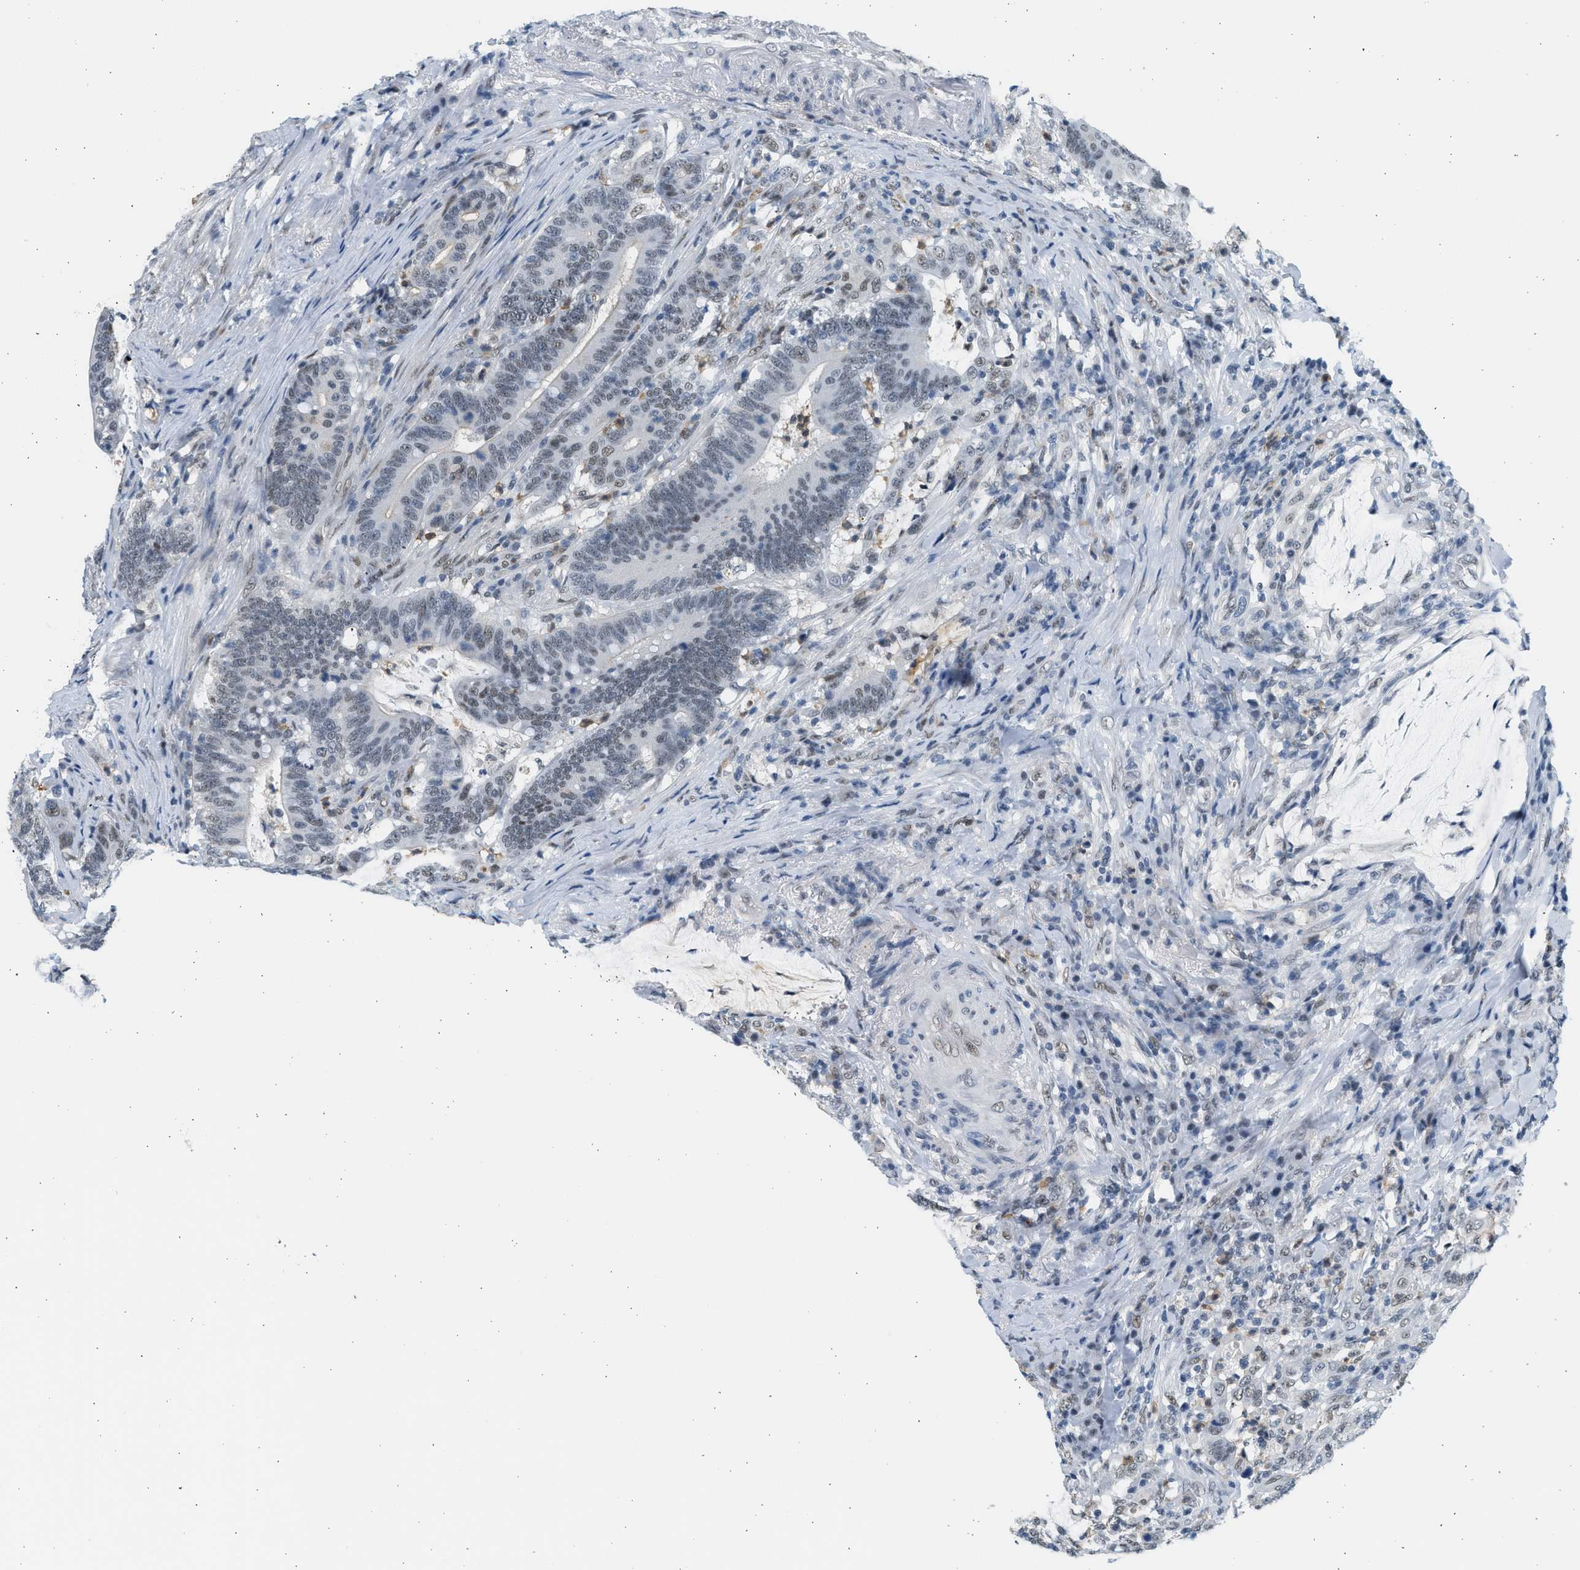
{"staining": {"intensity": "weak", "quantity": "<25%", "location": "nuclear"}, "tissue": "colorectal cancer", "cell_type": "Tumor cells", "image_type": "cancer", "snomed": [{"axis": "morphology", "description": "Normal tissue, NOS"}, {"axis": "morphology", "description": "Adenocarcinoma, NOS"}, {"axis": "topography", "description": "Colon"}], "caption": "High magnification brightfield microscopy of colorectal cancer stained with DAB (3,3'-diaminobenzidine) (brown) and counterstained with hematoxylin (blue): tumor cells show no significant positivity.", "gene": "HIPK1", "patient": {"sex": "female", "age": 66}}